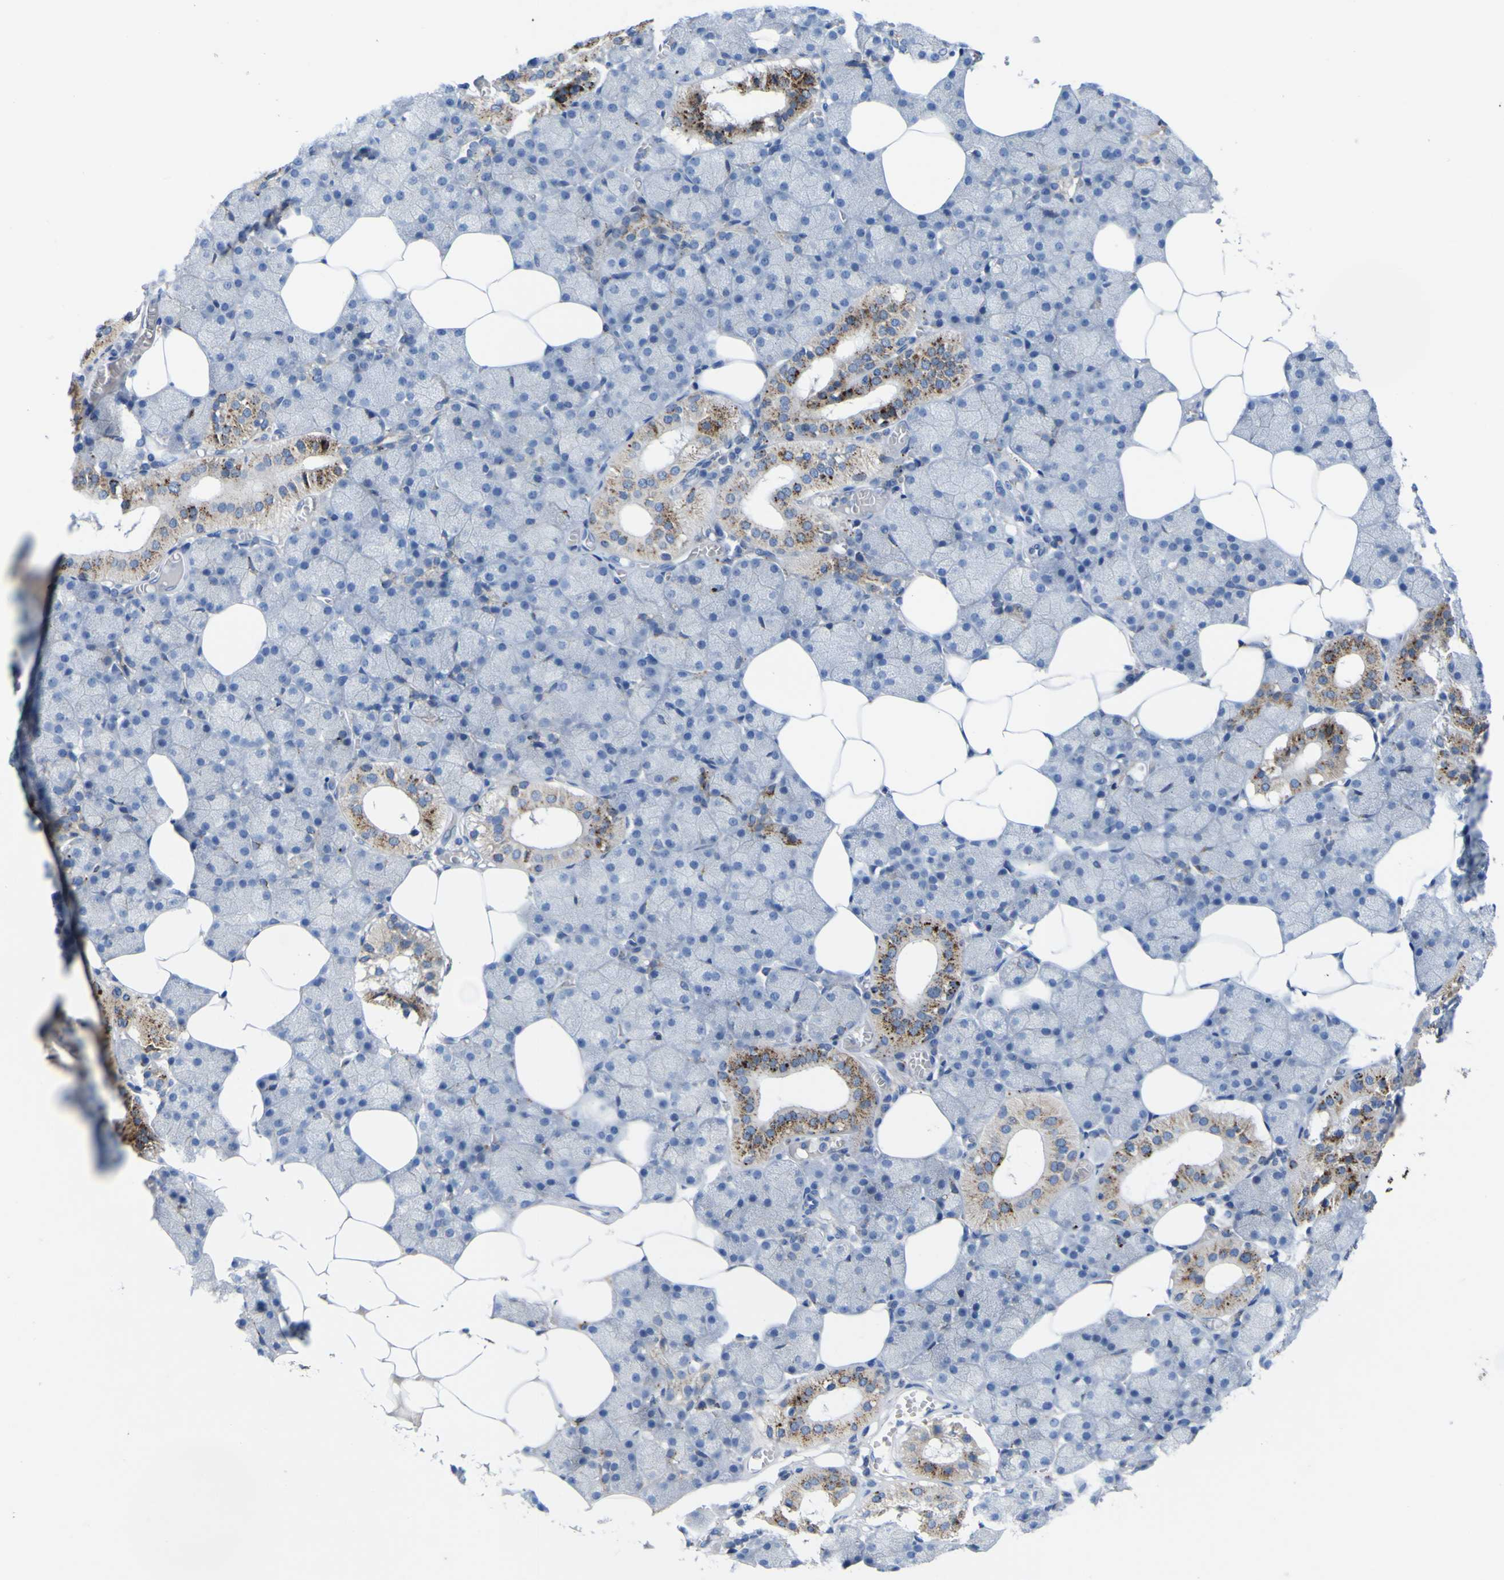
{"staining": {"intensity": "strong", "quantity": "<25%", "location": "cytoplasmic/membranous"}, "tissue": "salivary gland", "cell_type": "Glandular cells", "image_type": "normal", "snomed": [{"axis": "morphology", "description": "Normal tissue, NOS"}, {"axis": "topography", "description": "Salivary gland"}], "caption": "A medium amount of strong cytoplasmic/membranous staining is identified in approximately <25% of glandular cells in unremarkable salivary gland.", "gene": "PTPRF", "patient": {"sex": "male", "age": 62}}